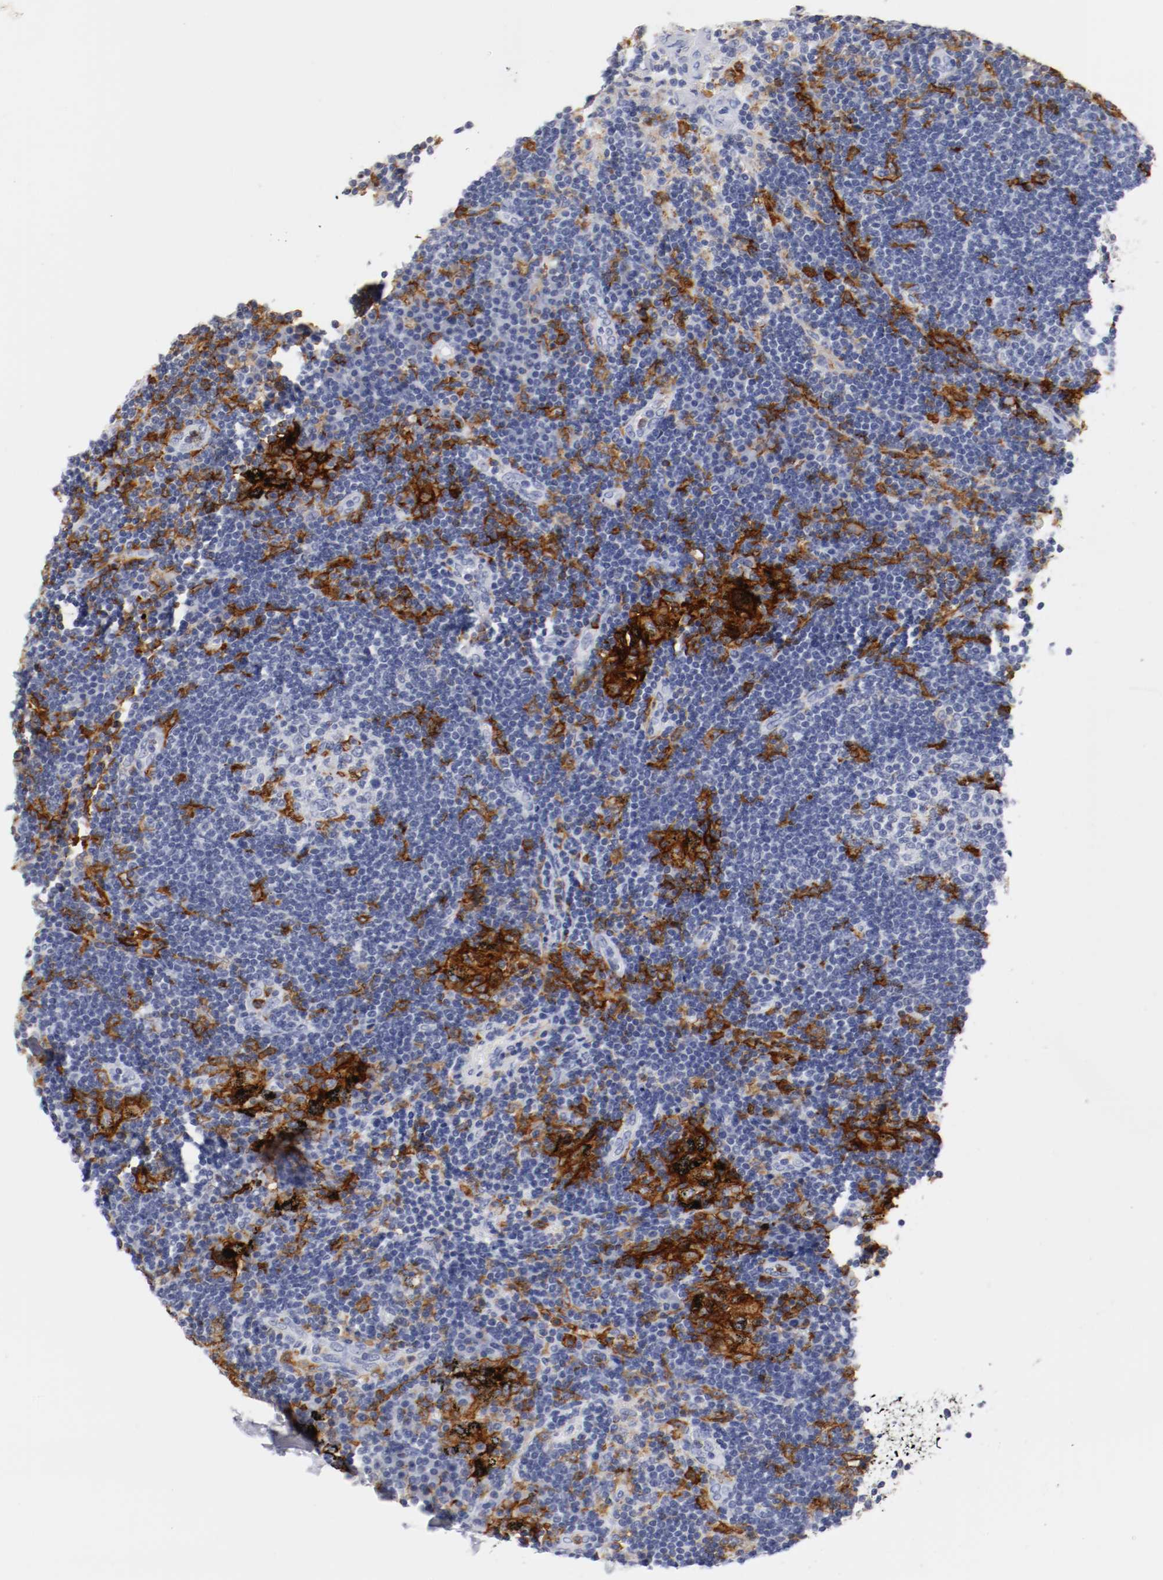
{"staining": {"intensity": "strong", "quantity": "<25%", "location": "cytoplasmic/membranous"}, "tissue": "lymph node", "cell_type": "Germinal center cells", "image_type": "normal", "snomed": [{"axis": "morphology", "description": "Normal tissue, NOS"}, {"axis": "morphology", "description": "Squamous cell carcinoma, metastatic, NOS"}, {"axis": "topography", "description": "Lymph node"}], "caption": "Protein expression analysis of unremarkable lymph node demonstrates strong cytoplasmic/membranous positivity in approximately <25% of germinal center cells. (DAB (3,3'-diaminobenzidine) = brown stain, brightfield microscopy at high magnification).", "gene": "ITGAX", "patient": {"sex": "female", "age": 53}}